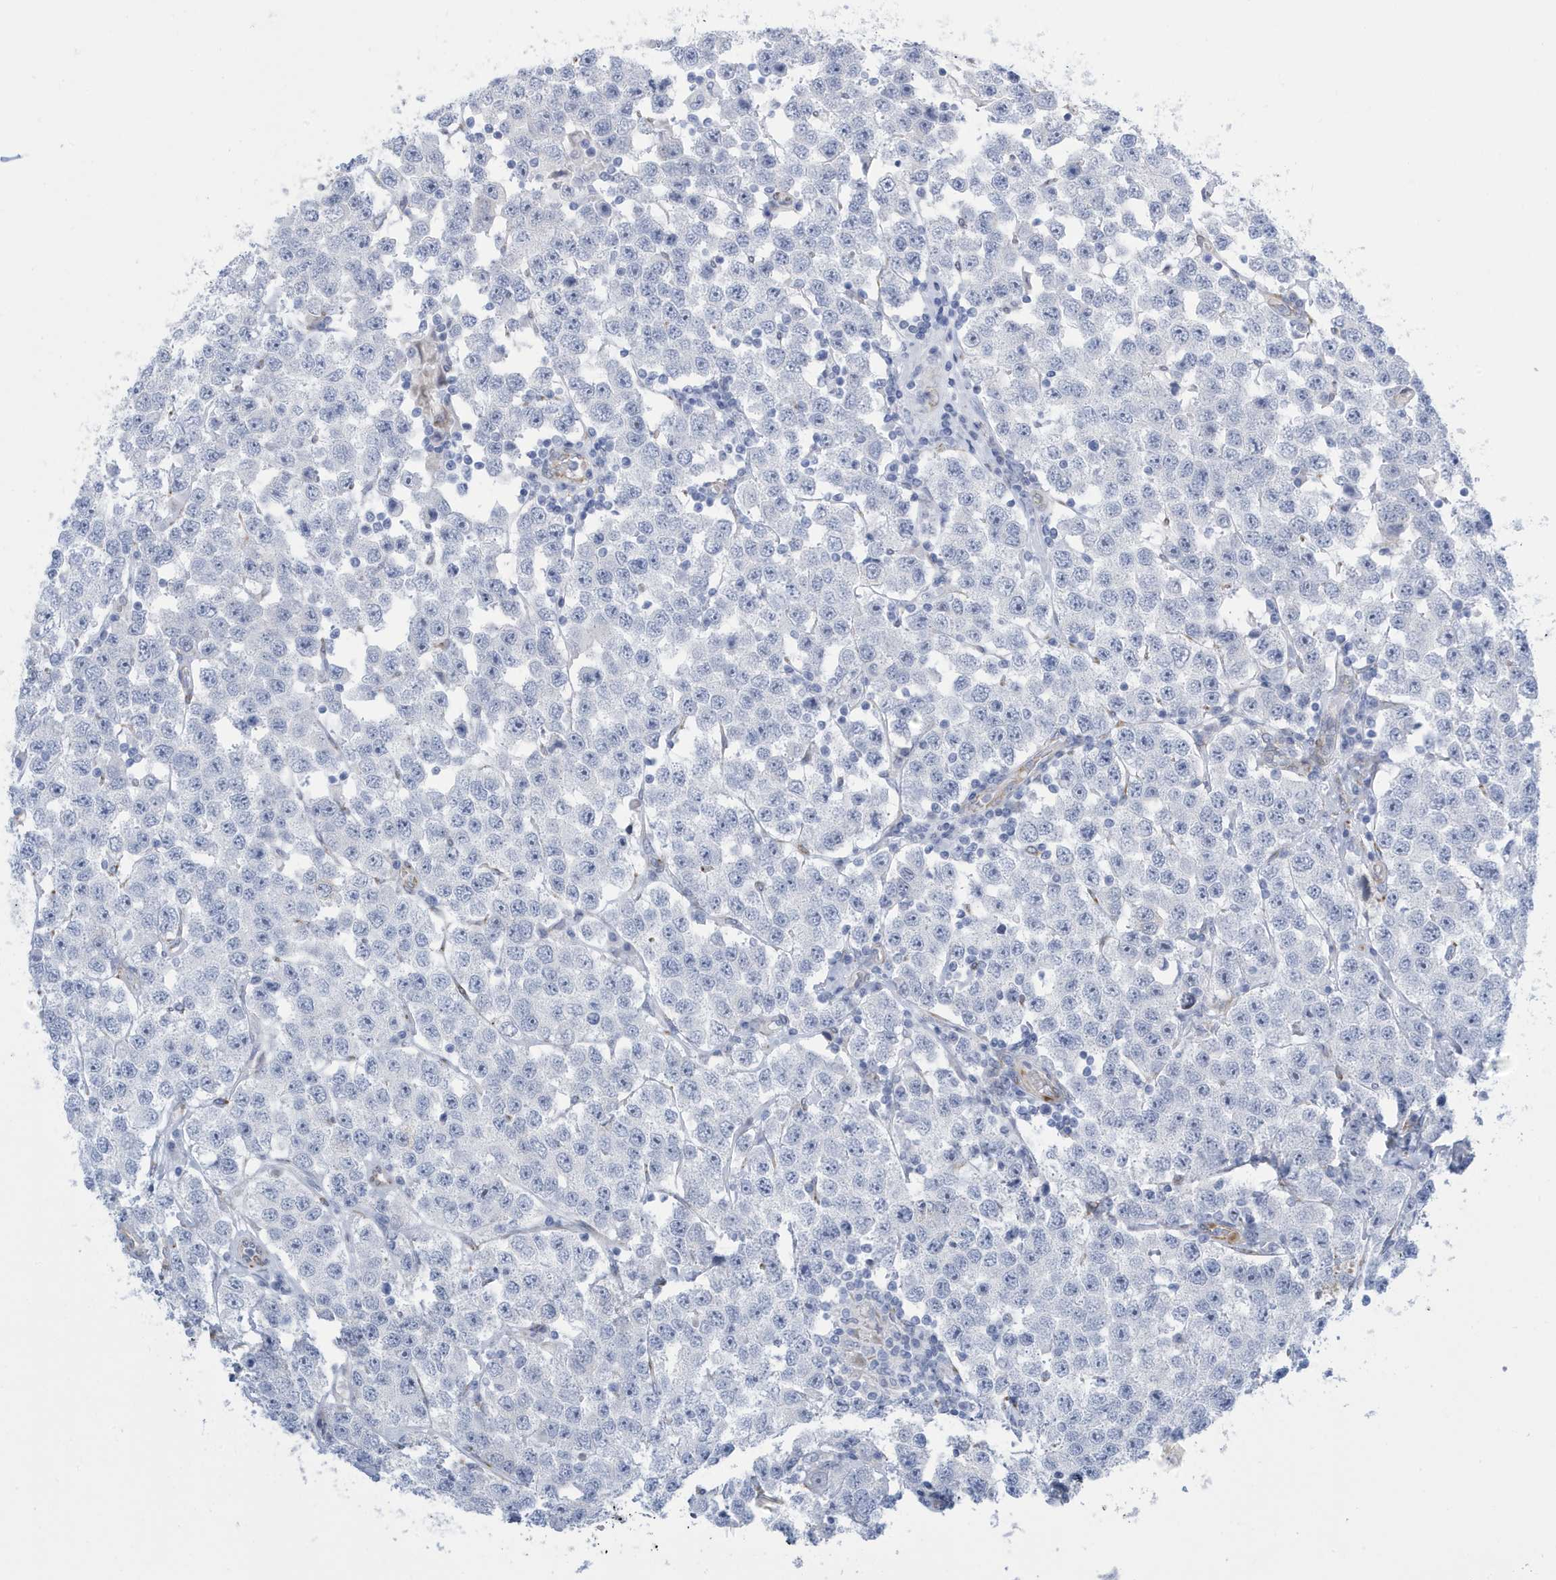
{"staining": {"intensity": "negative", "quantity": "none", "location": "none"}, "tissue": "testis cancer", "cell_type": "Tumor cells", "image_type": "cancer", "snomed": [{"axis": "morphology", "description": "Seminoma, NOS"}, {"axis": "topography", "description": "Testis"}], "caption": "Immunohistochemical staining of testis cancer (seminoma) demonstrates no significant expression in tumor cells. Nuclei are stained in blue.", "gene": "SEMA3F", "patient": {"sex": "male", "age": 28}}